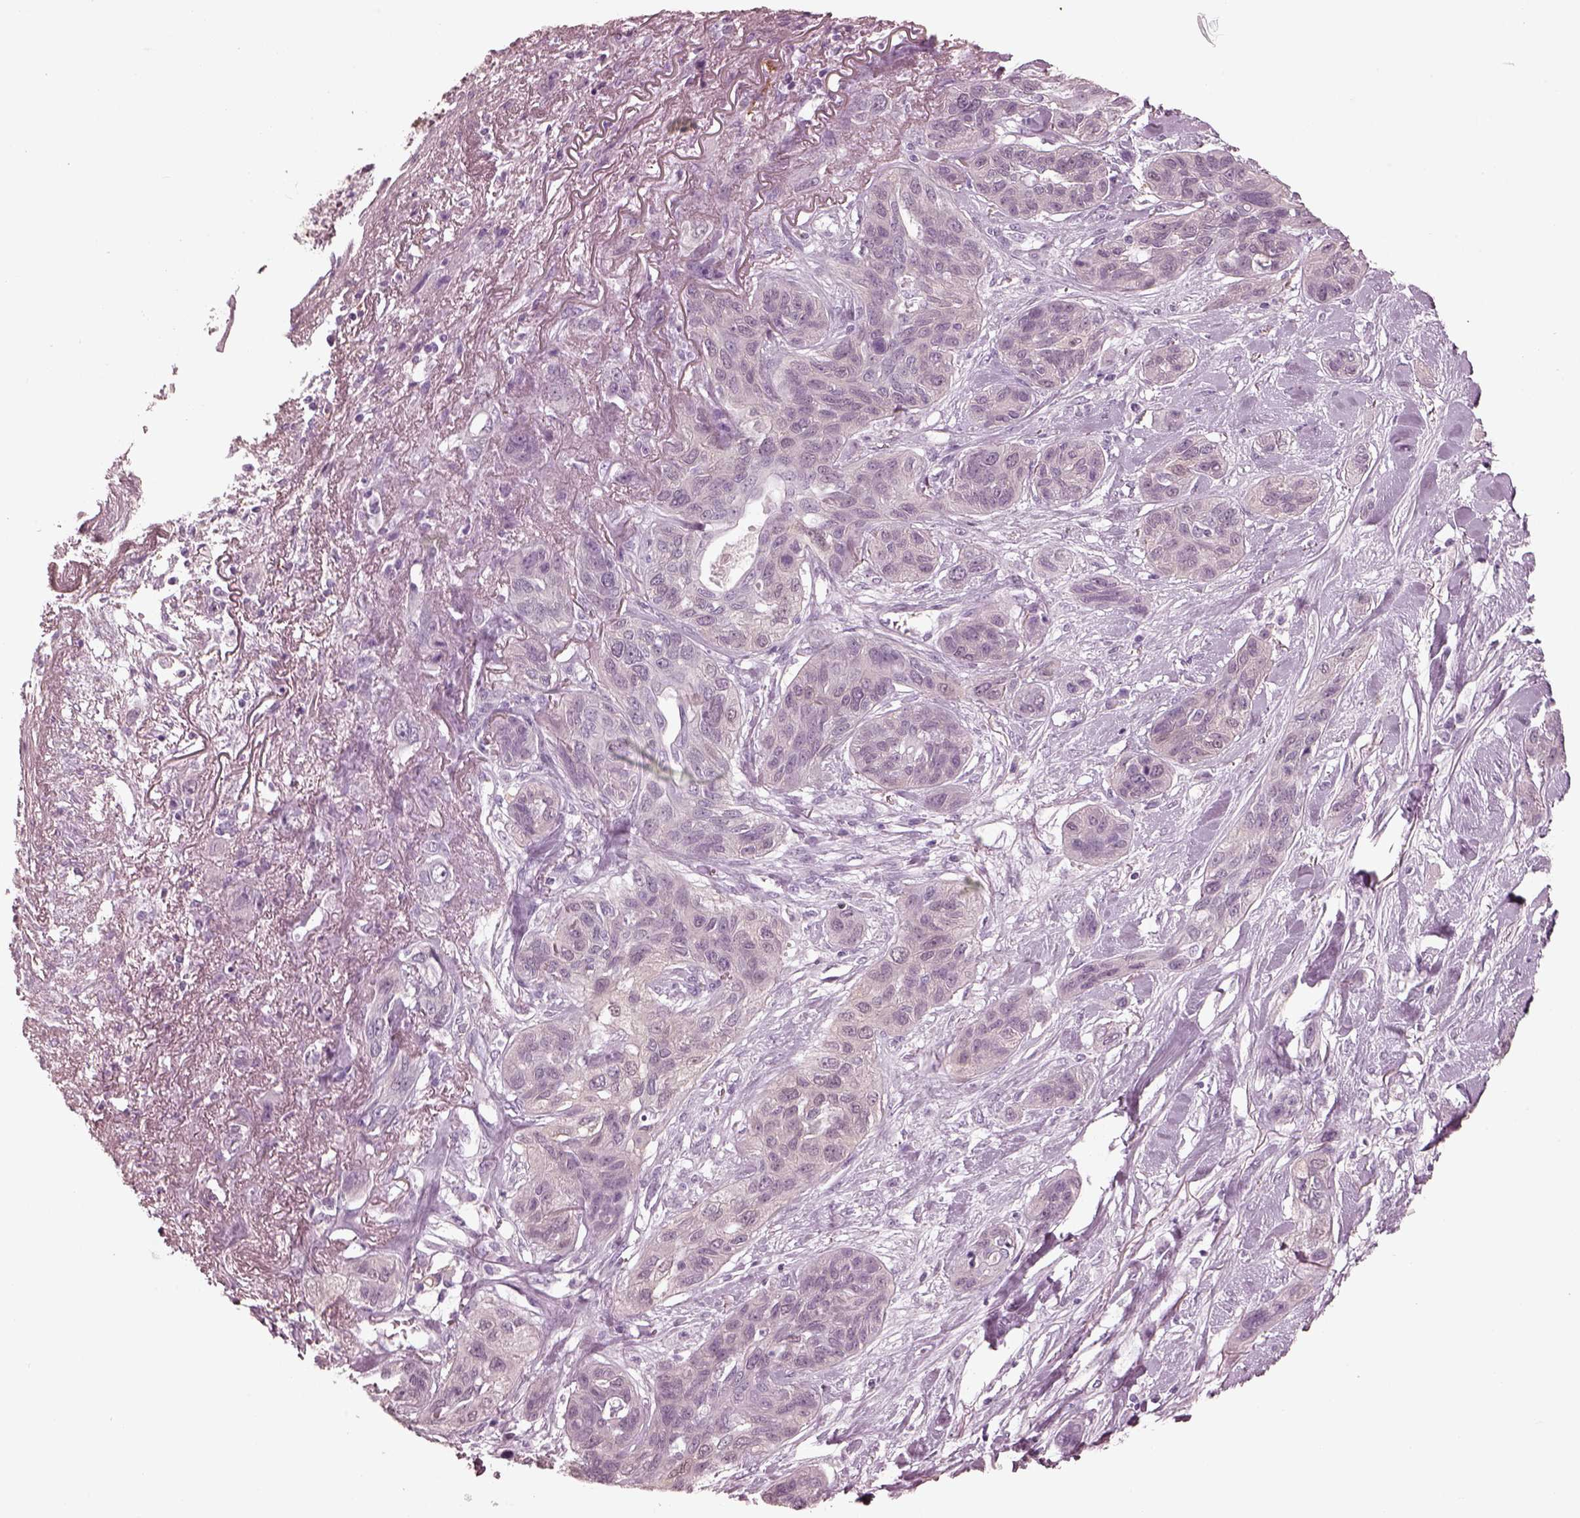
{"staining": {"intensity": "negative", "quantity": "none", "location": "none"}, "tissue": "lung cancer", "cell_type": "Tumor cells", "image_type": "cancer", "snomed": [{"axis": "morphology", "description": "Squamous cell carcinoma, NOS"}, {"axis": "topography", "description": "Lung"}], "caption": "Image shows no protein positivity in tumor cells of lung cancer (squamous cell carcinoma) tissue.", "gene": "C2orf81", "patient": {"sex": "female", "age": 70}}